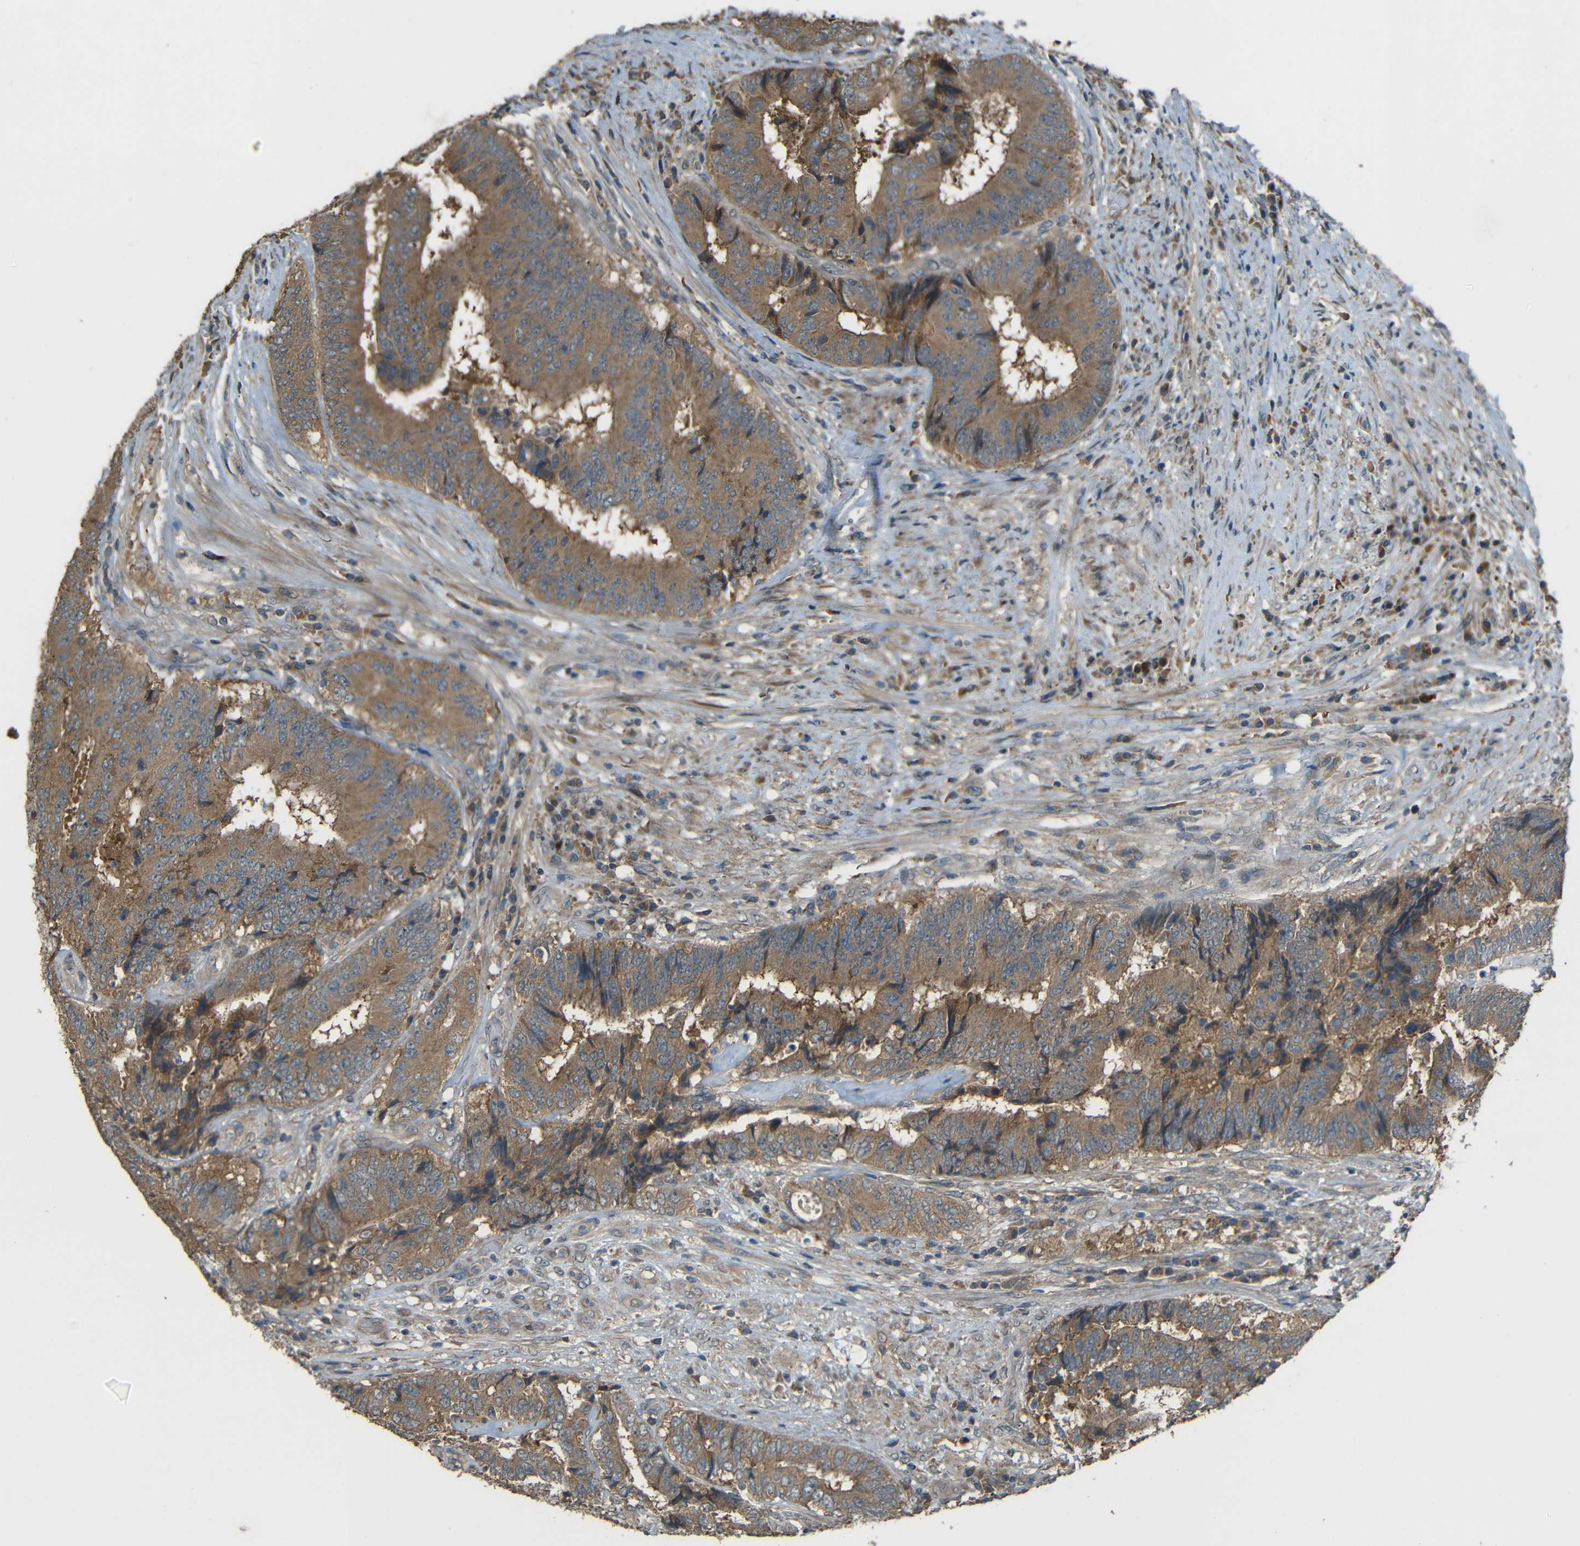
{"staining": {"intensity": "moderate", "quantity": ">75%", "location": "cytoplasmic/membranous"}, "tissue": "colorectal cancer", "cell_type": "Tumor cells", "image_type": "cancer", "snomed": [{"axis": "morphology", "description": "Adenocarcinoma, NOS"}, {"axis": "topography", "description": "Rectum"}], "caption": "This histopathology image displays immunohistochemistry (IHC) staining of colorectal cancer (adenocarcinoma), with medium moderate cytoplasmic/membranous positivity in about >75% of tumor cells.", "gene": "ACACA", "patient": {"sex": "male", "age": 72}}